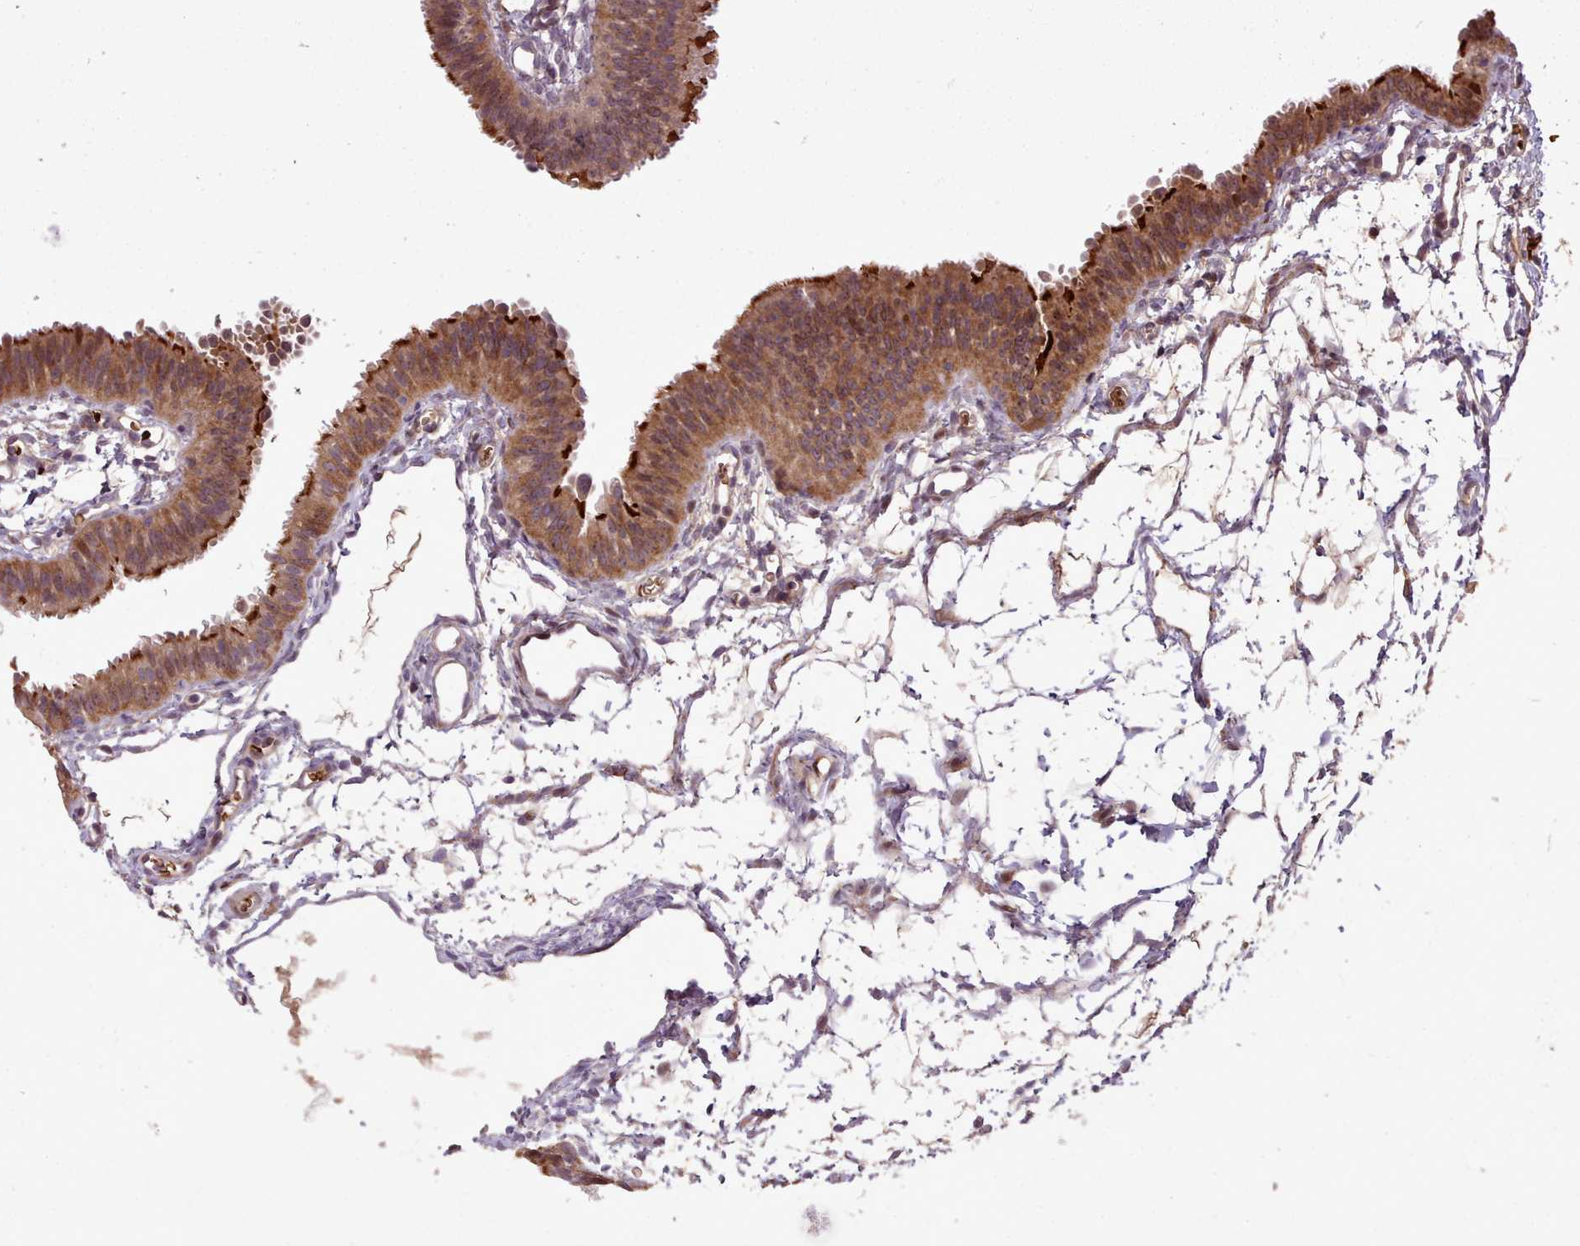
{"staining": {"intensity": "strong", "quantity": ">75%", "location": "cytoplasmic/membranous"}, "tissue": "fallopian tube", "cell_type": "Glandular cells", "image_type": "normal", "snomed": [{"axis": "morphology", "description": "Normal tissue, NOS"}, {"axis": "topography", "description": "Fallopian tube"}], "caption": "Fallopian tube was stained to show a protein in brown. There is high levels of strong cytoplasmic/membranous staining in about >75% of glandular cells.", "gene": "CABP1", "patient": {"sex": "female", "age": 35}}